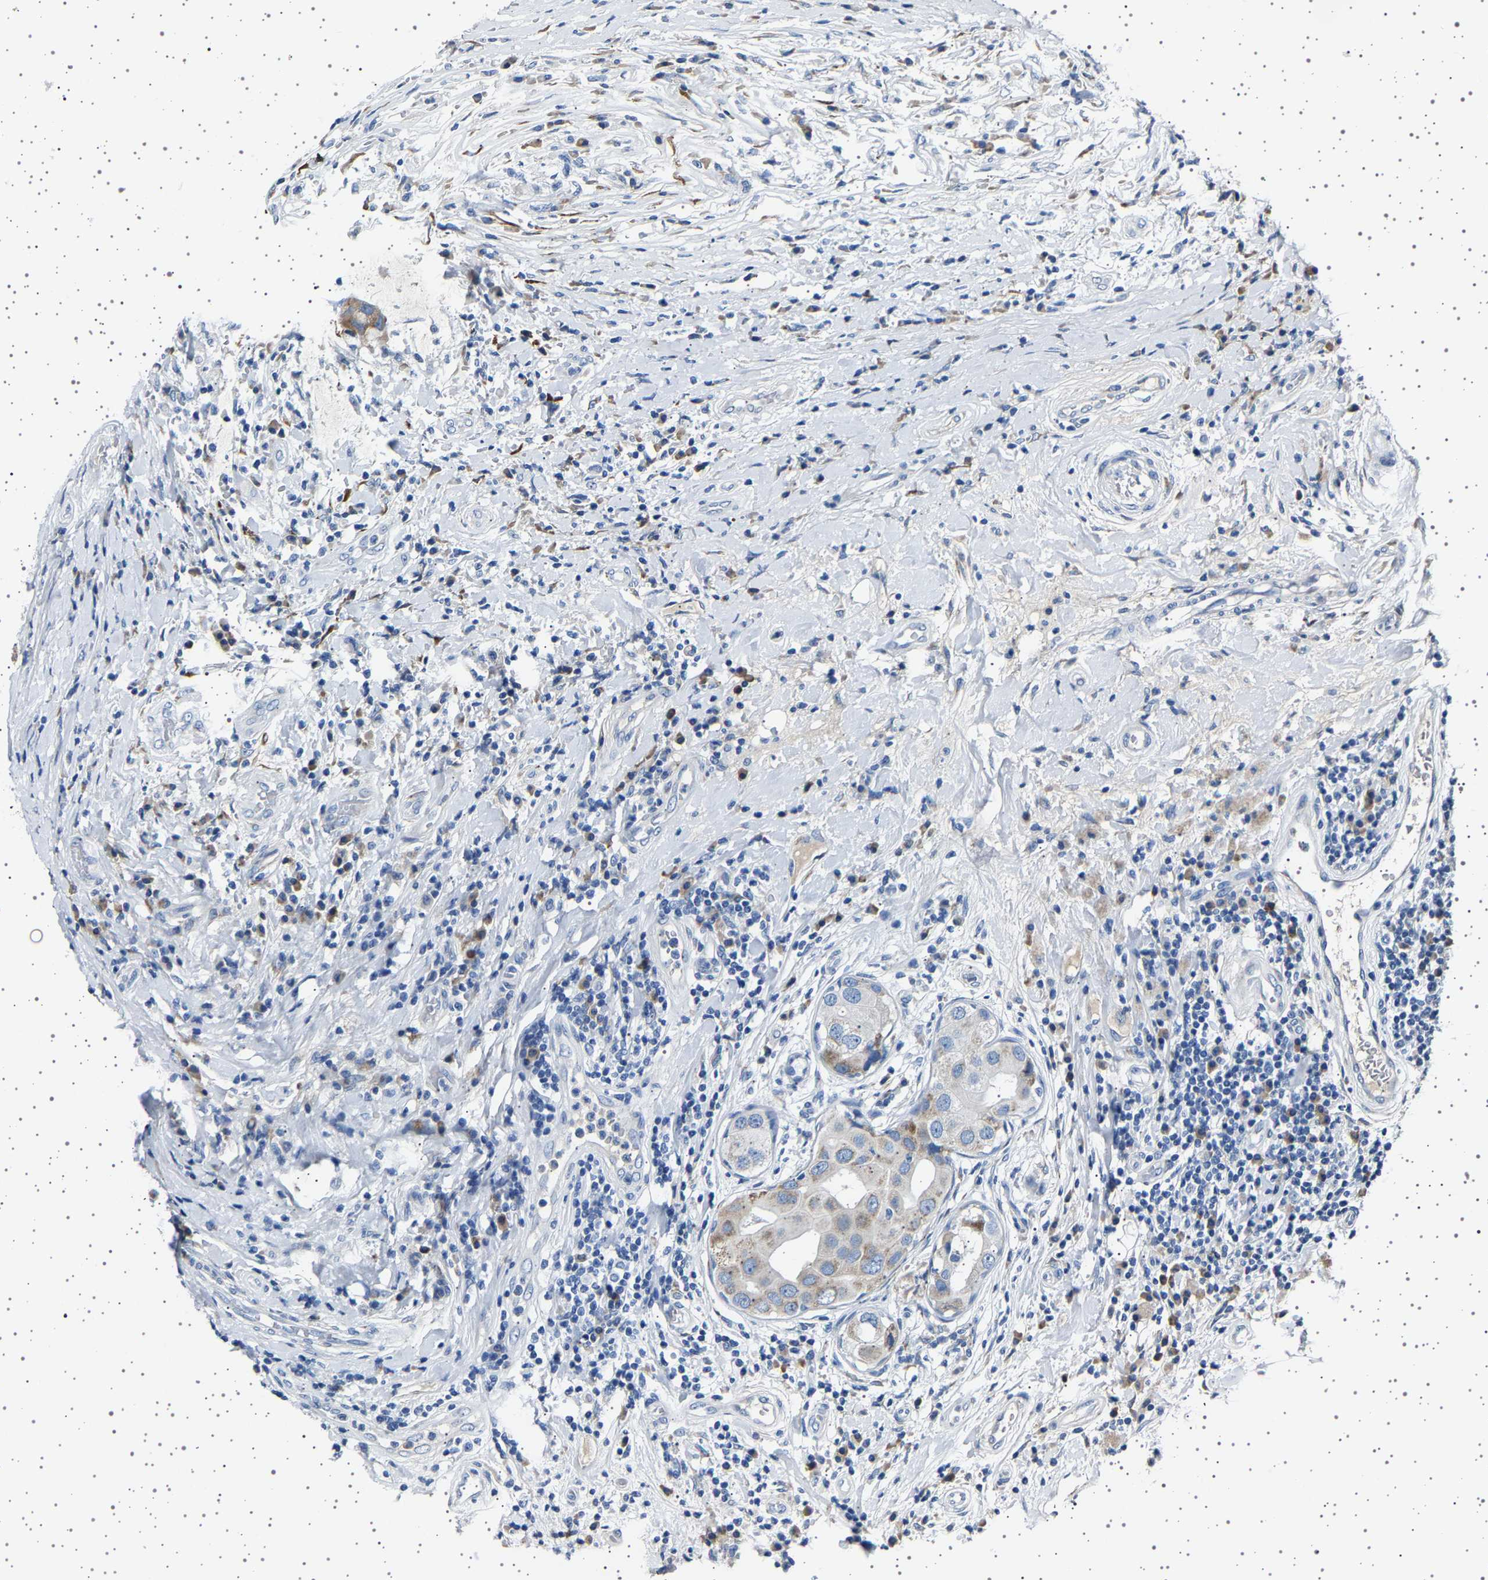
{"staining": {"intensity": "moderate", "quantity": ">75%", "location": "cytoplasmic/membranous"}, "tissue": "breast cancer", "cell_type": "Tumor cells", "image_type": "cancer", "snomed": [{"axis": "morphology", "description": "Duct carcinoma"}, {"axis": "topography", "description": "Breast"}], "caption": "Tumor cells demonstrate medium levels of moderate cytoplasmic/membranous staining in about >75% of cells in invasive ductal carcinoma (breast).", "gene": "FTCD", "patient": {"sex": "female", "age": 27}}